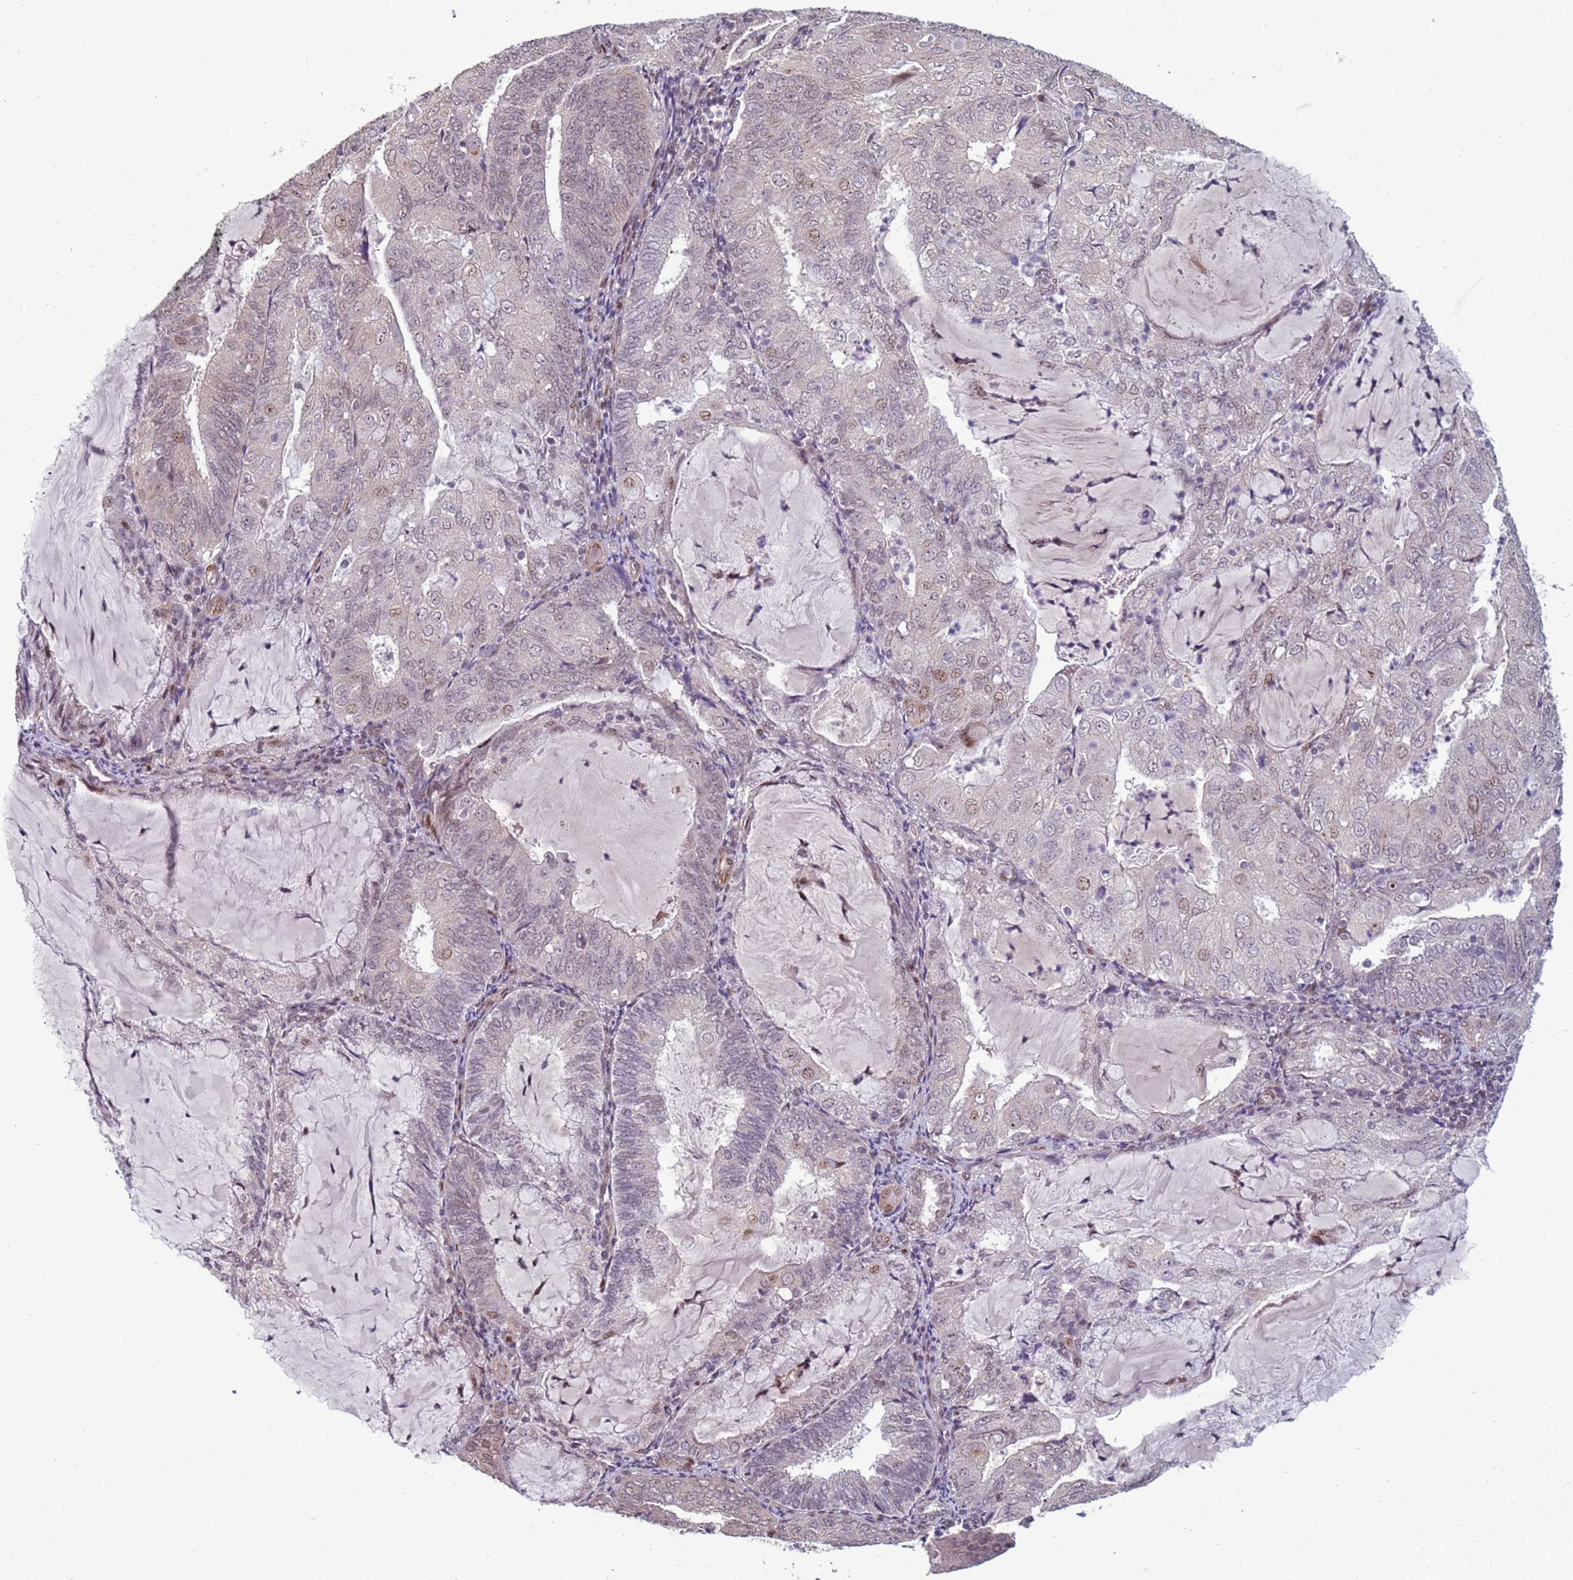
{"staining": {"intensity": "weak", "quantity": "<25%", "location": "nuclear"}, "tissue": "endometrial cancer", "cell_type": "Tumor cells", "image_type": "cancer", "snomed": [{"axis": "morphology", "description": "Adenocarcinoma, NOS"}, {"axis": "topography", "description": "Endometrium"}], "caption": "IHC histopathology image of human endometrial cancer stained for a protein (brown), which shows no expression in tumor cells.", "gene": "SHC3", "patient": {"sex": "female", "age": 81}}